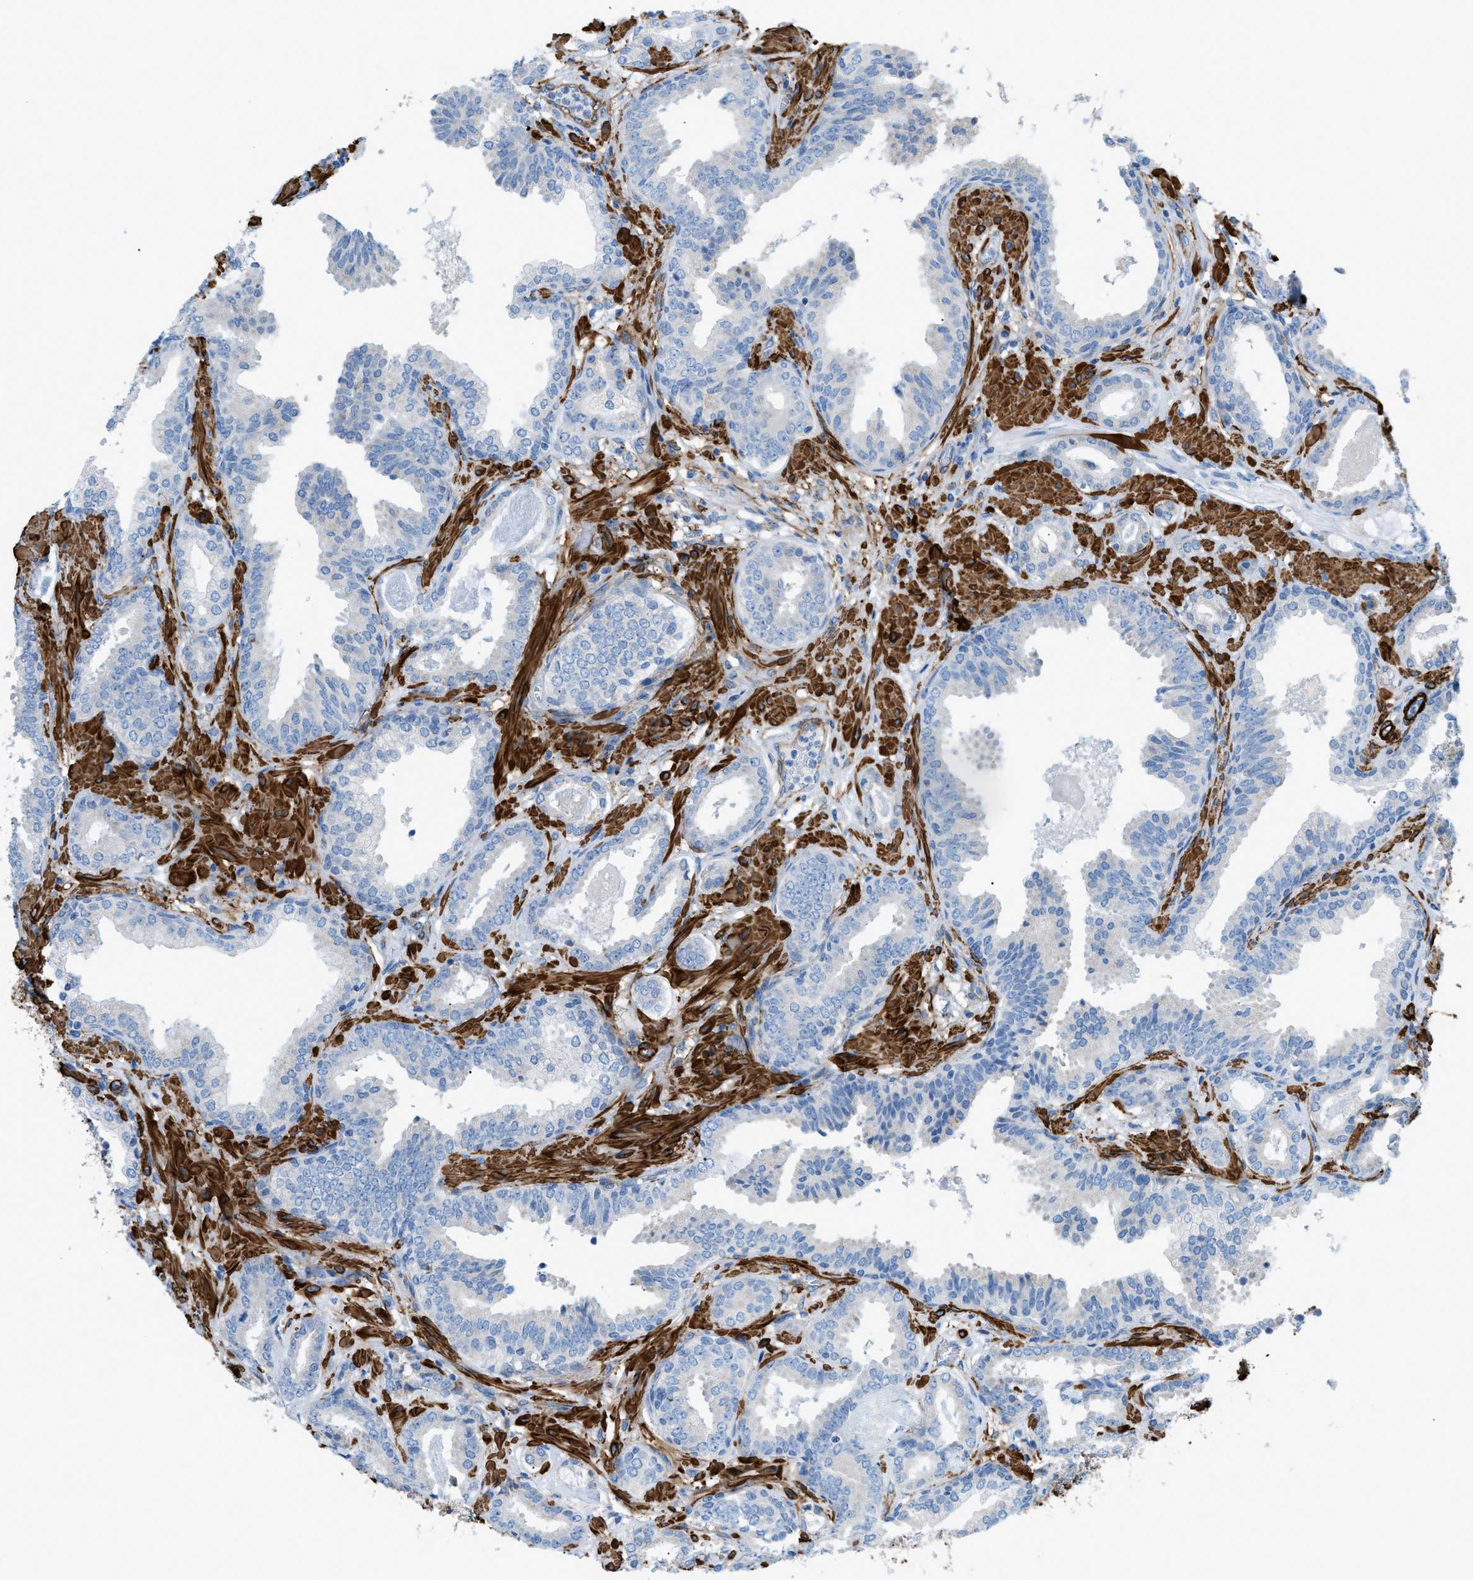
{"staining": {"intensity": "negative", "quantity": "none", "location": "none"}, "tissue": "prostate cancer", "cell_type": "Tumor cells", "image_type": "cancer", "snomed": [{"axis": "morphology", "description": "Adenocarcinoma, Low grade"}, {"axis": "topography", "description": "Prostate"}], "caption": "DAB immunohistochemical staining of human low-grade adenocarcinoma (prostate) displays no significant positivity in tumor cells.", "gene": "MYH11", "patient": {"sex": "male", "age": 53}}